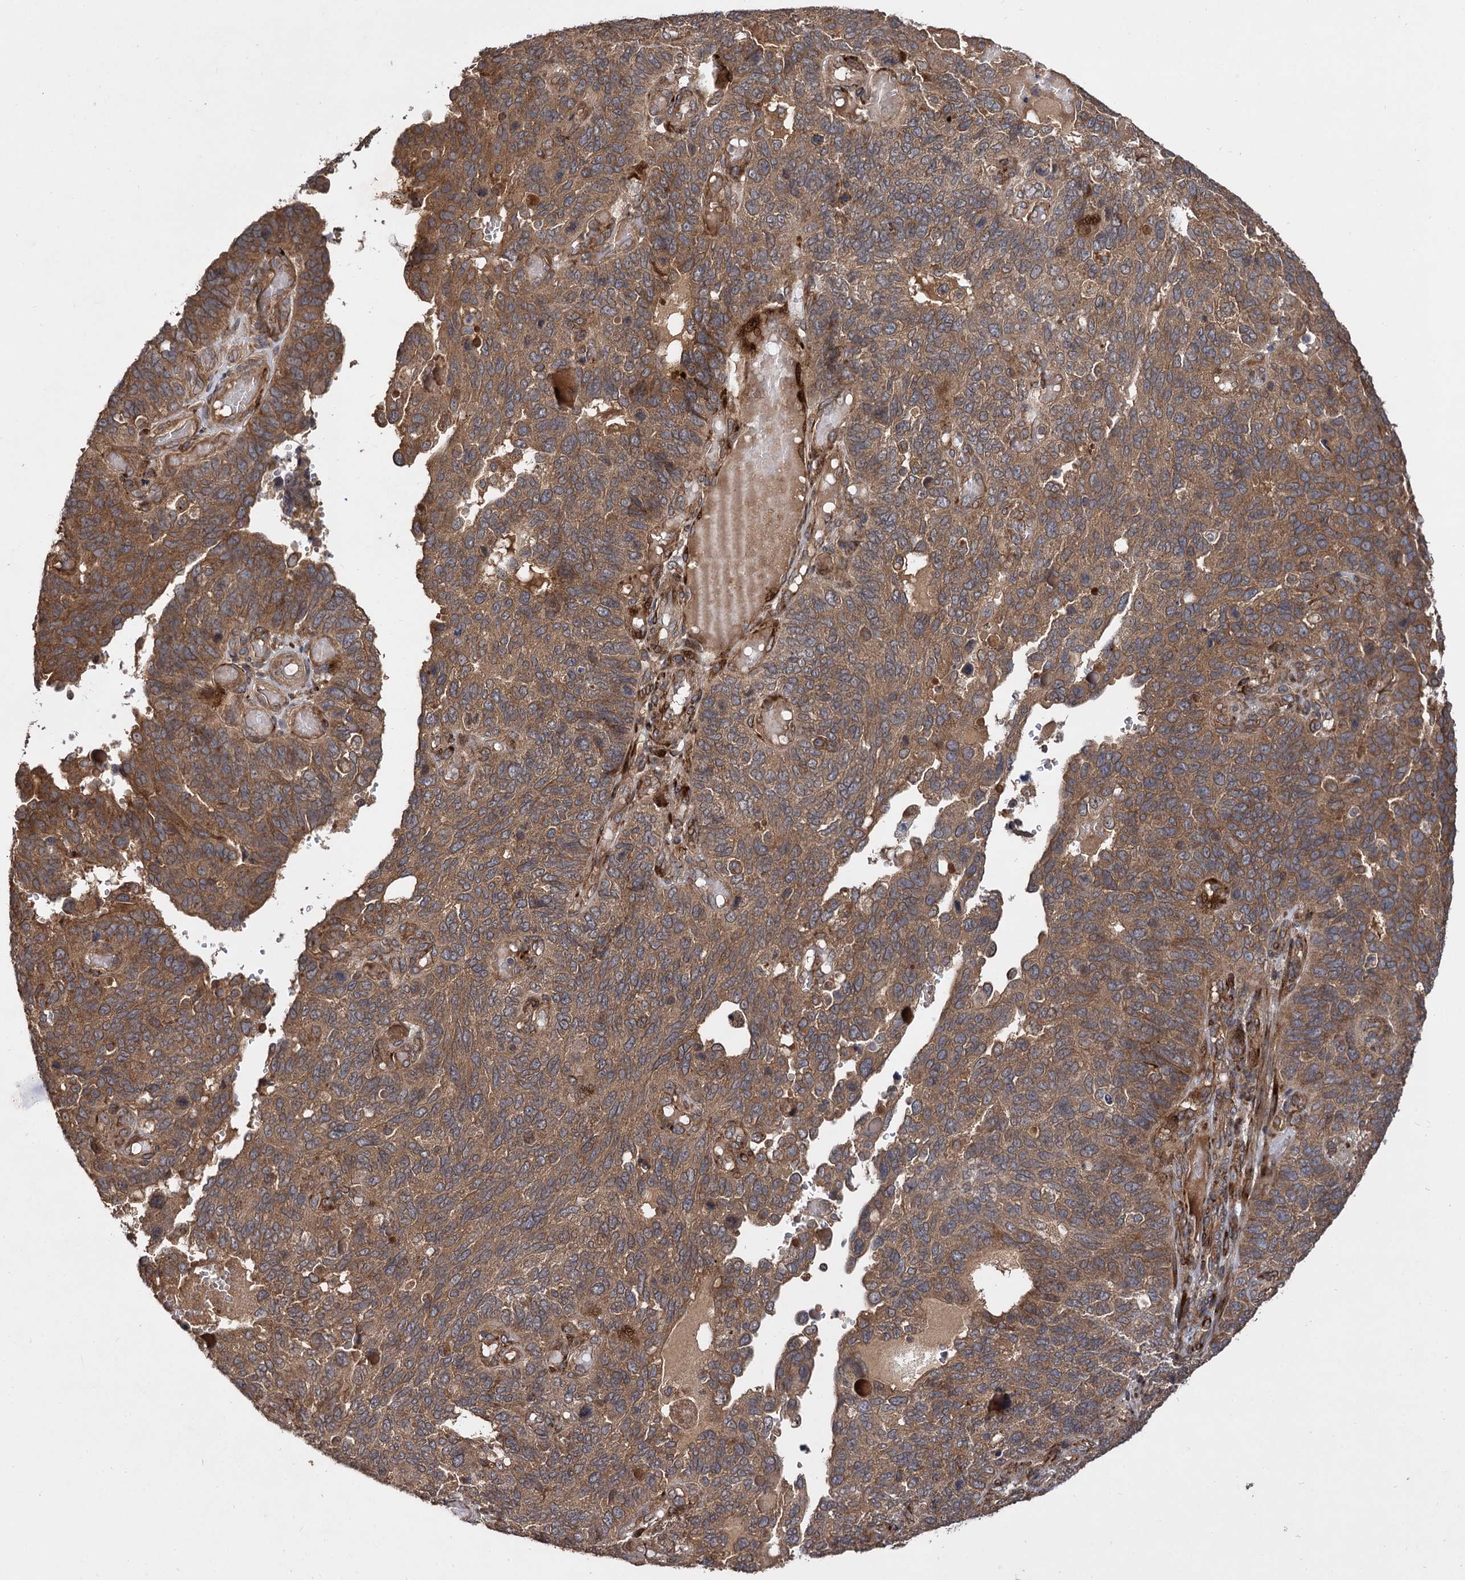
{"staining": {"intensity": "moderate", "quantity": ">75%", "location": "cytoplasmic/membranous"}, "tissue": "endometrial cancer", "cell_type": "Tumor cells", "image_type": "cancer", "snomed": [{"axis": "morphology", "description": "Adenocarcinoma, NOS"}, {"axis": "topography", "description": "Endometrium"}], "caption": "Immunohistochemical staining of human endometrial adenocarcinoma demonstrates medium levels of moderate cytoplasmic/membranous protein staining in about >75% of tumor cells. The staining was performed using DAB (3,3'-diaminobenzidine), with brown indicating positive protein expression. Nuclei are stained blue with hematoxylin.", "gene": "INPPL1", "patient": {"sex": "female", "age": 66}}